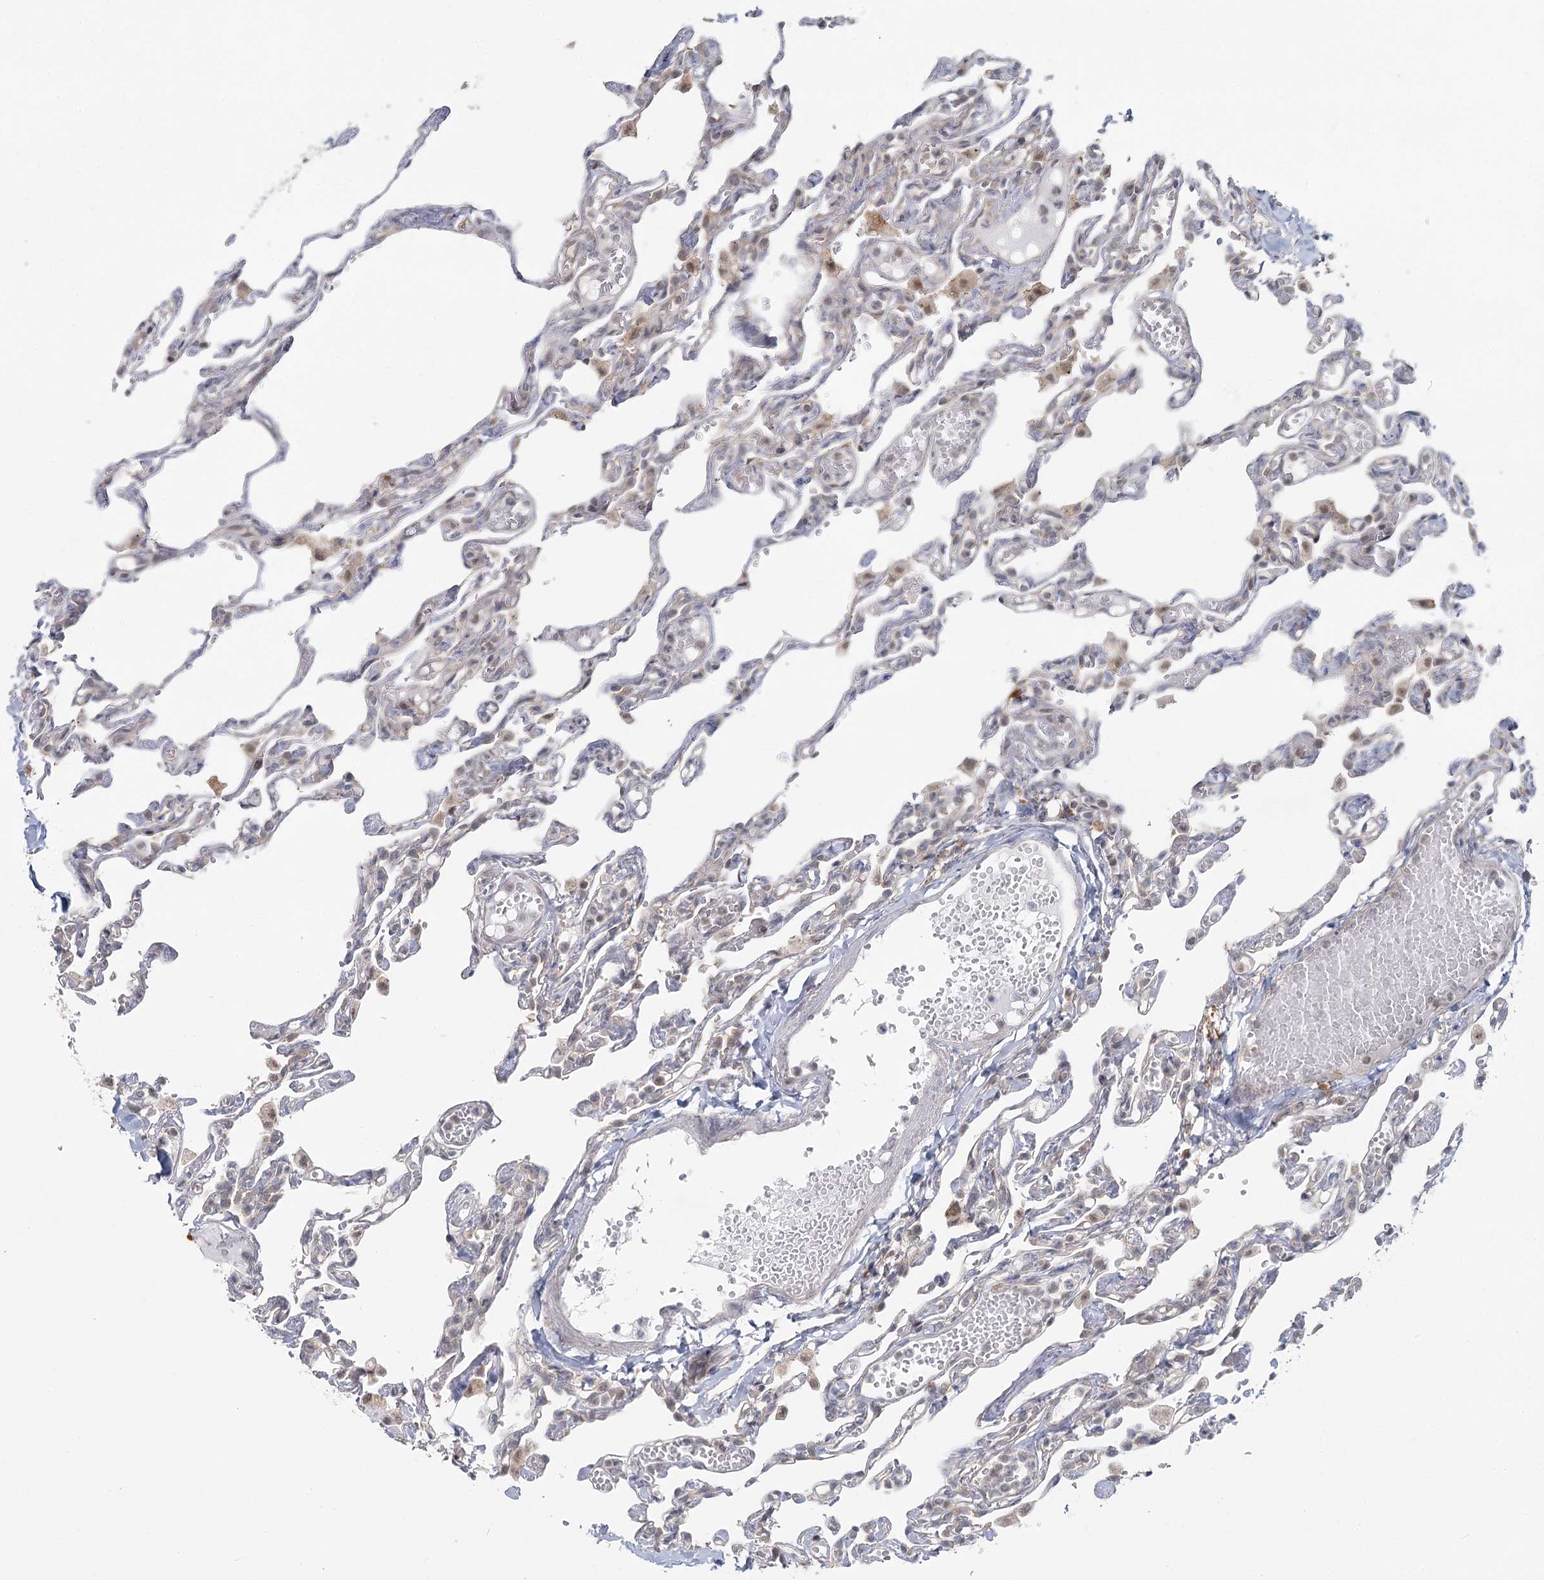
{"staining": {"intensity": "weak", "quantity": "<25%", "location": "cytoplasmic/membranous"}, "tissue": "lung", "cell_type": "Alveolar cells", "image_type": "normal", "snomed": [{"axis": "morphology", "description": "Normal tissue, NOS"}, {"axis": "topography", "description": "Lung"}], "caption": "Immunohistochemistry (IHC) of unremarkable lung shows no expression in alveolar cells. Nuclei are stained in blue.", "gene": "THNSL1", "patient": {"sex": "male", "age": 21}}